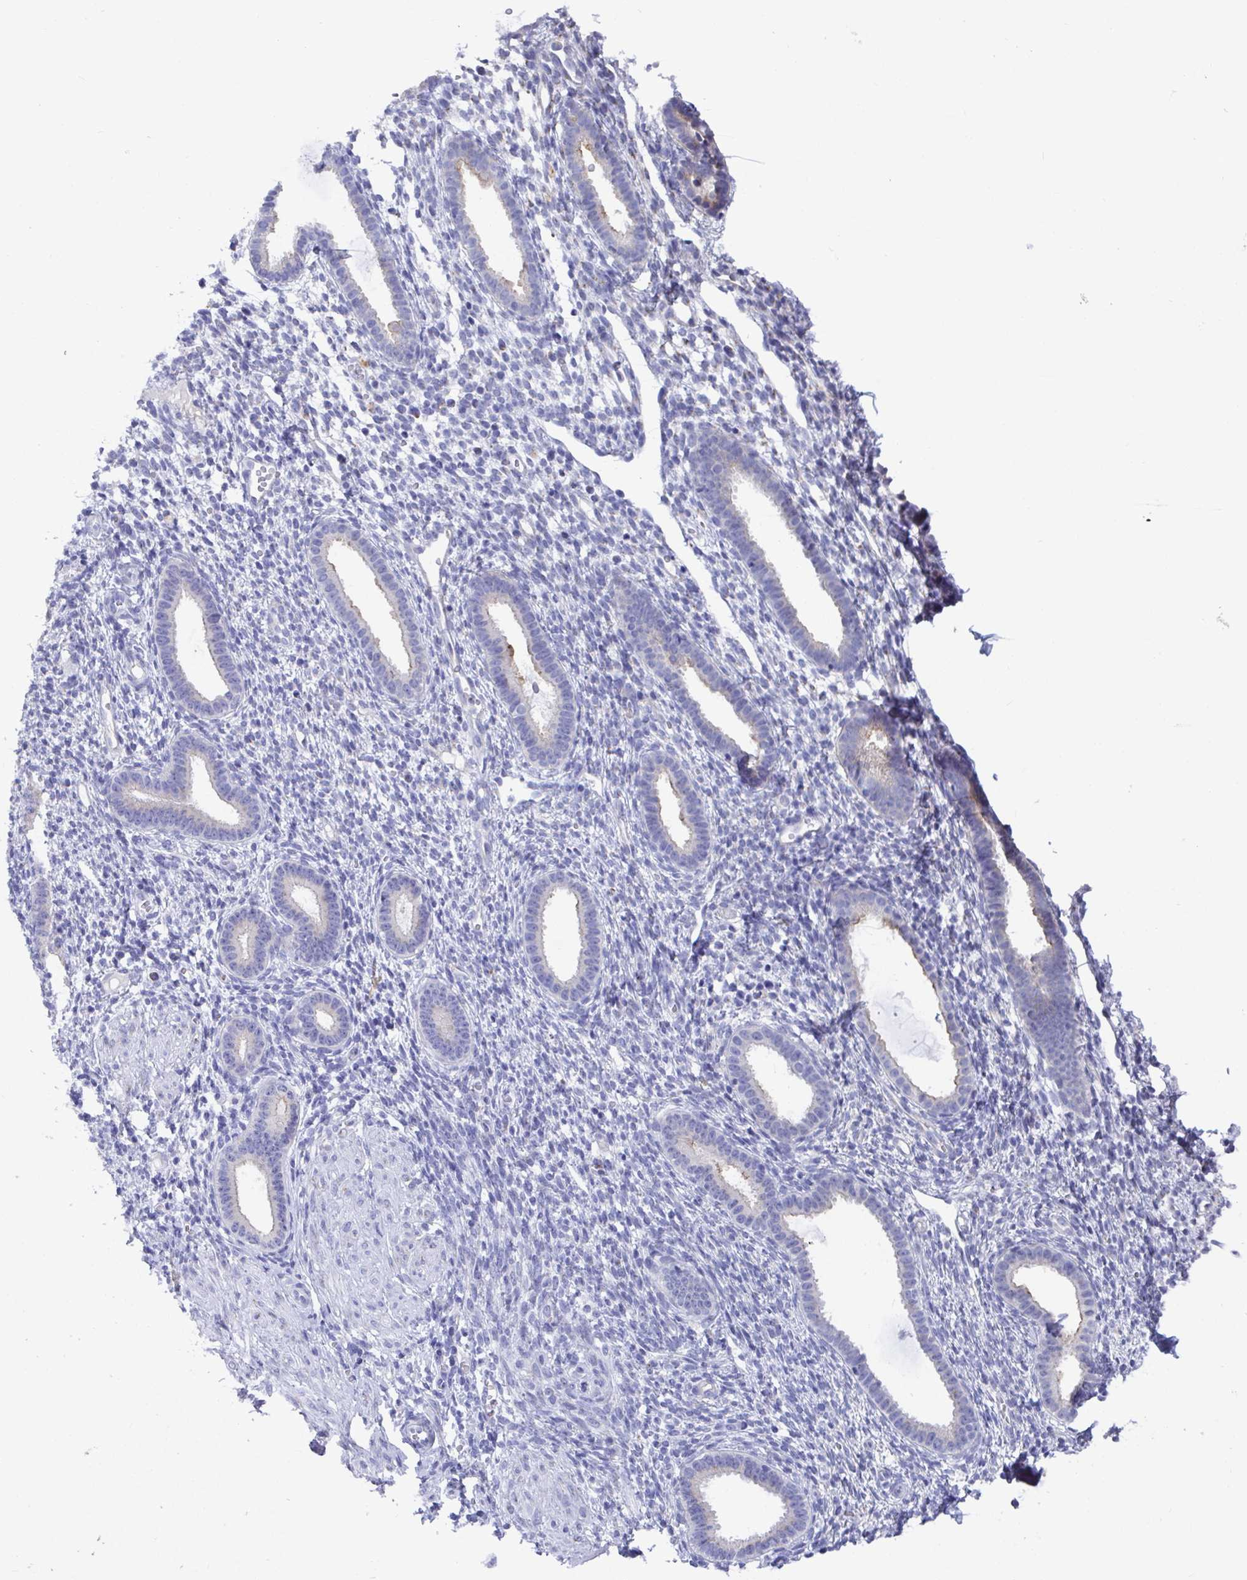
{"staining": {"intensity": "negative", "quantity": "none", "location": "none"}, "tissue": "endometrium", "cell_type": "Cells in endometrial stroma", "image_type": "normal", "snomed": [{"axis": "morphology", "description": "Normal tissue, NOS"}, {"axis": "topography", "description": "Endometrium"}], "caption": "The immunohistochemistry image has no significant expression in cells in endometrial stroma of endometrium.", "gene": "TAS2R39", "patient": {"sex": "female", "age": 36}}